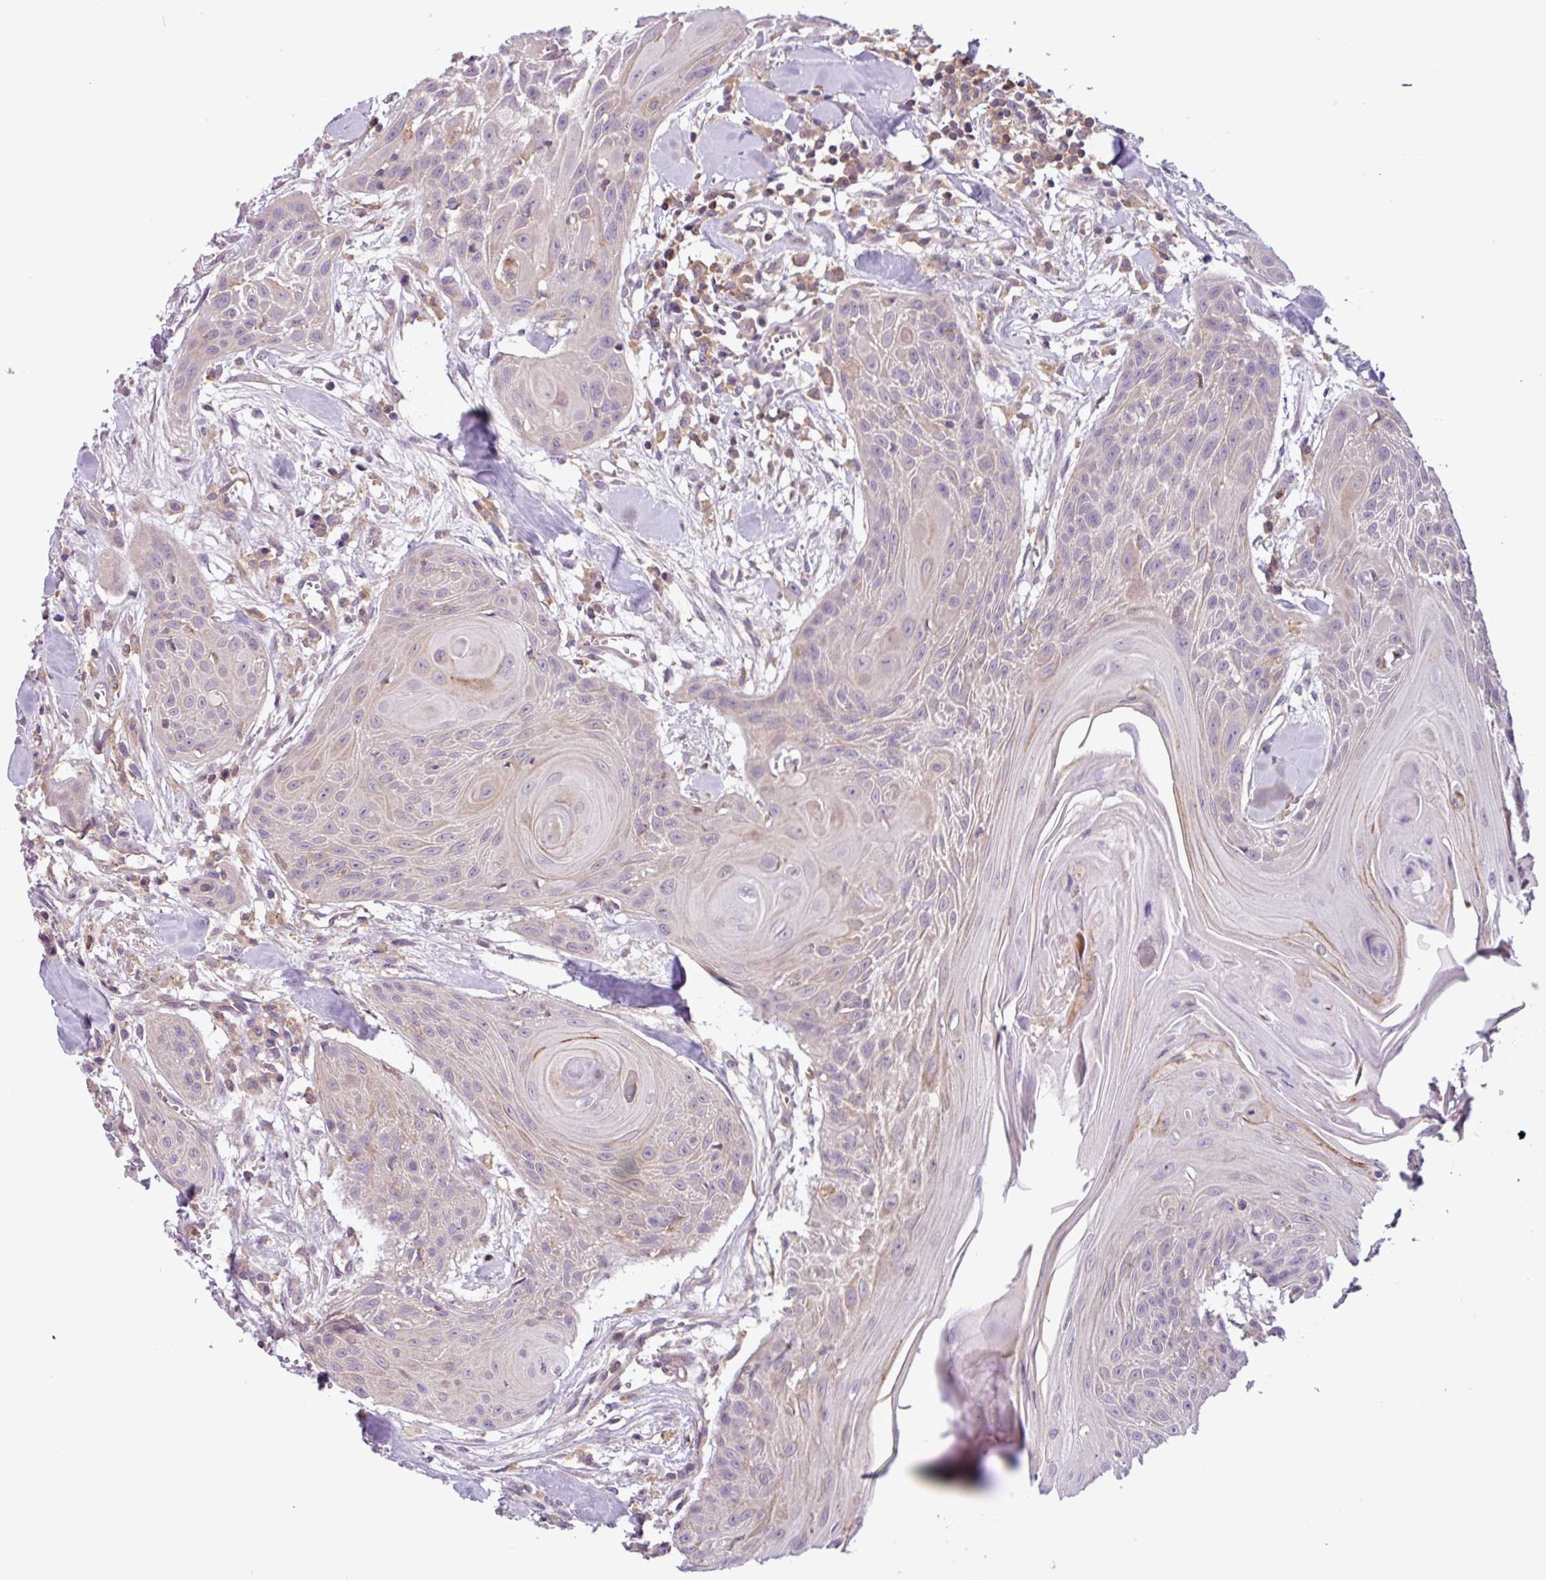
{"staining": {"intensity": "moderate", "quantity": "<25%", "location": "cytoplasmic/membranous"}, "tissue": "head and neck cancer", "cell_type": "Tumor cells", "image_type": "cancer", "snomed": [{"axis": "morphology", "description": "Squamous cell carcinoma, NOS"}, {"axis": "topography", "description": "Lymph node"}, {"axis": "topography", "description": "Salivary gland"}, {"axis": "topography", "description": "Head-Neck"}], "caption": "Protein analysis of squamous cell carcinoma (head and neck) tissue reveals moderate cytoplasmic/membranous staining in approximately <25% of tumor cells. The staining is performed using DAB brown chromogen to label protein expression. The nuclei are counter-stained blue using hematoxylin.", "gene": "ACTR3", "patient": {"sex": "female", "age": 74}}